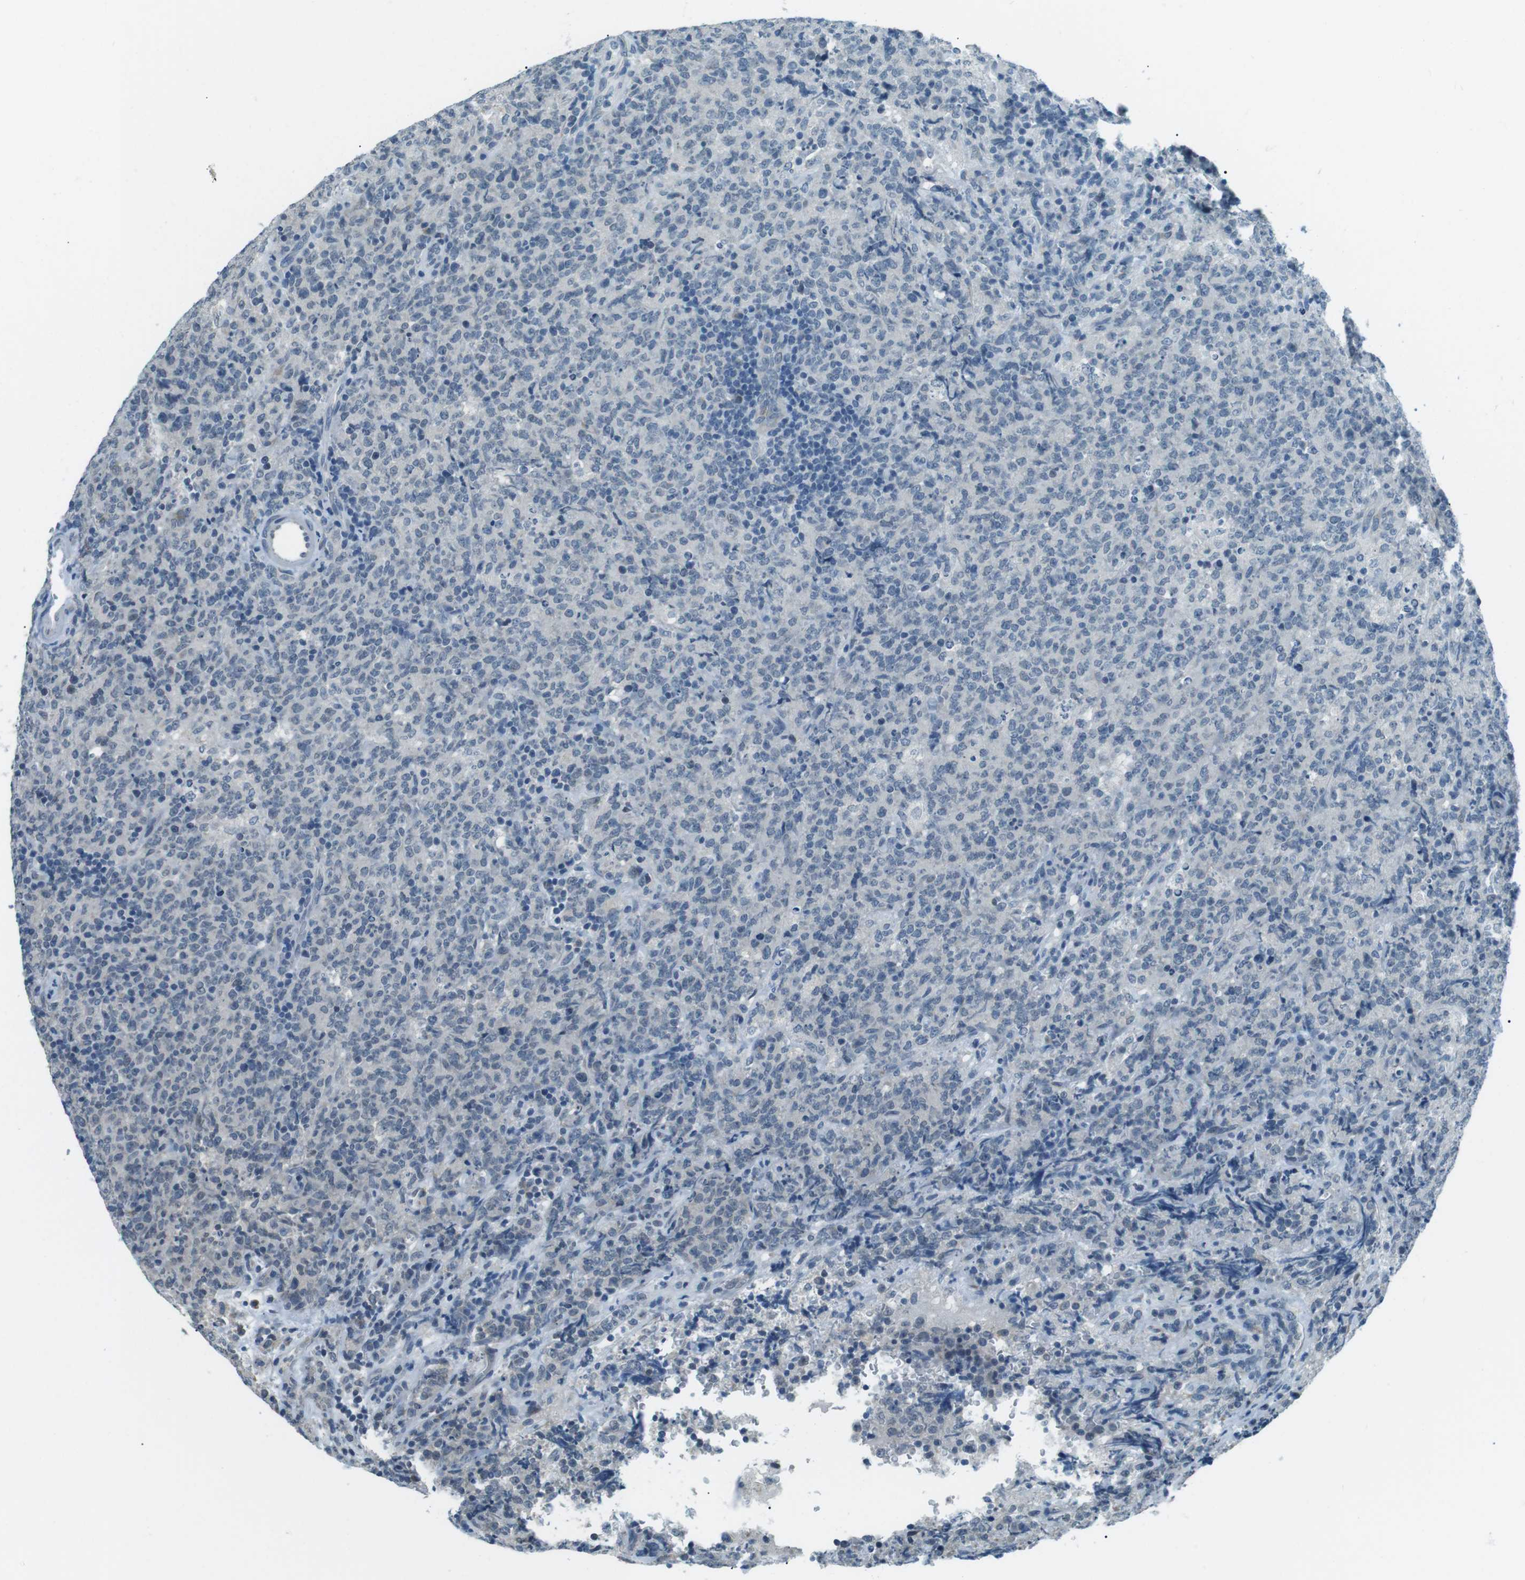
{"staining": {"intensity": "negative", "quantity": "none", "location": "none"}, "tissue": "lymphoma", "cell_type": "Tumor cells", "image_type": "cancer", "snomed": [{"axis": "morphology", "description": "Malignant lymphoma, non-Hodgkin's type, High grade"}, {"axis": "topography", "description": "Tonsil"}], "caption": "Immunohistochemical staining of human lymphoma shows no significant expression in tumor cells. (DAB (3,3'-diaminobenzidine) IHC with hematoxylin counter stain).", "gene": "SERPINB2", "patient": {"sex": "female", "age": 36}}